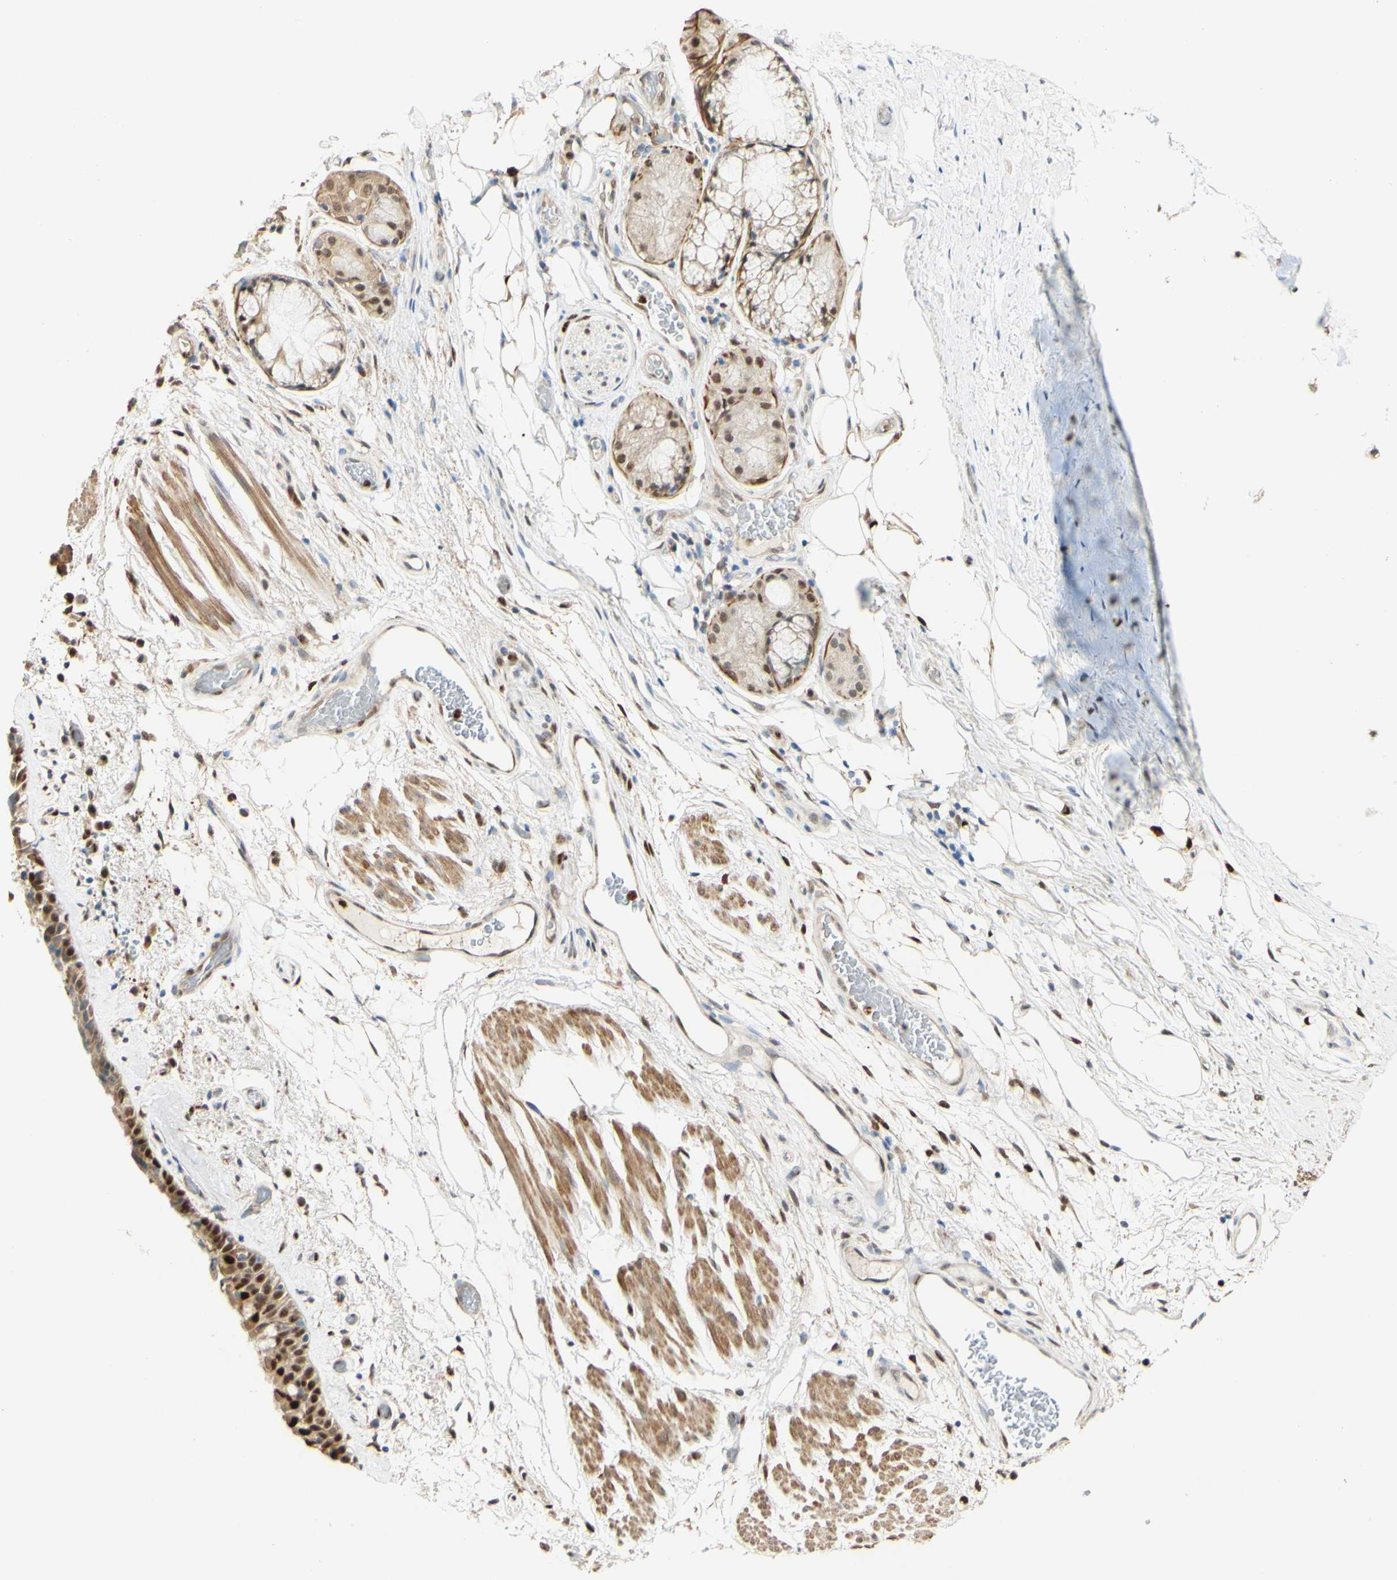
{"staining": {"intensity": "strong", "quantity": "25%-75%", "location": "cytoplasmic/membranous,nuclear"}, "tissue": "bronchus", "cell_type": "Respiratory epithelial cells", "image_type": "normal", "snomed": [{"axis": "morphology", "description": "Normal tissue, NOS"}, {"axis": "morphology", "description": "Adenocarcinoma, NOS"}, {"axis": "topography", "description": "Bronchus"}, {"axis": "topography", "description": "Lung"}], "caption": "High-power microscopy captured an immunohistochemistry (IHC) photomicrograph of unremarkable bronchus, revealing strong cytoplasmic/membranous,nuclear positivity in about 25%-75% of respiratory epithelial cells. Immunohistochemistry stains the protein of interest in brown and the nuclei are stained blue.", "gene": "MAP3K4", "patient": {"sex": "female", "age": 54}}